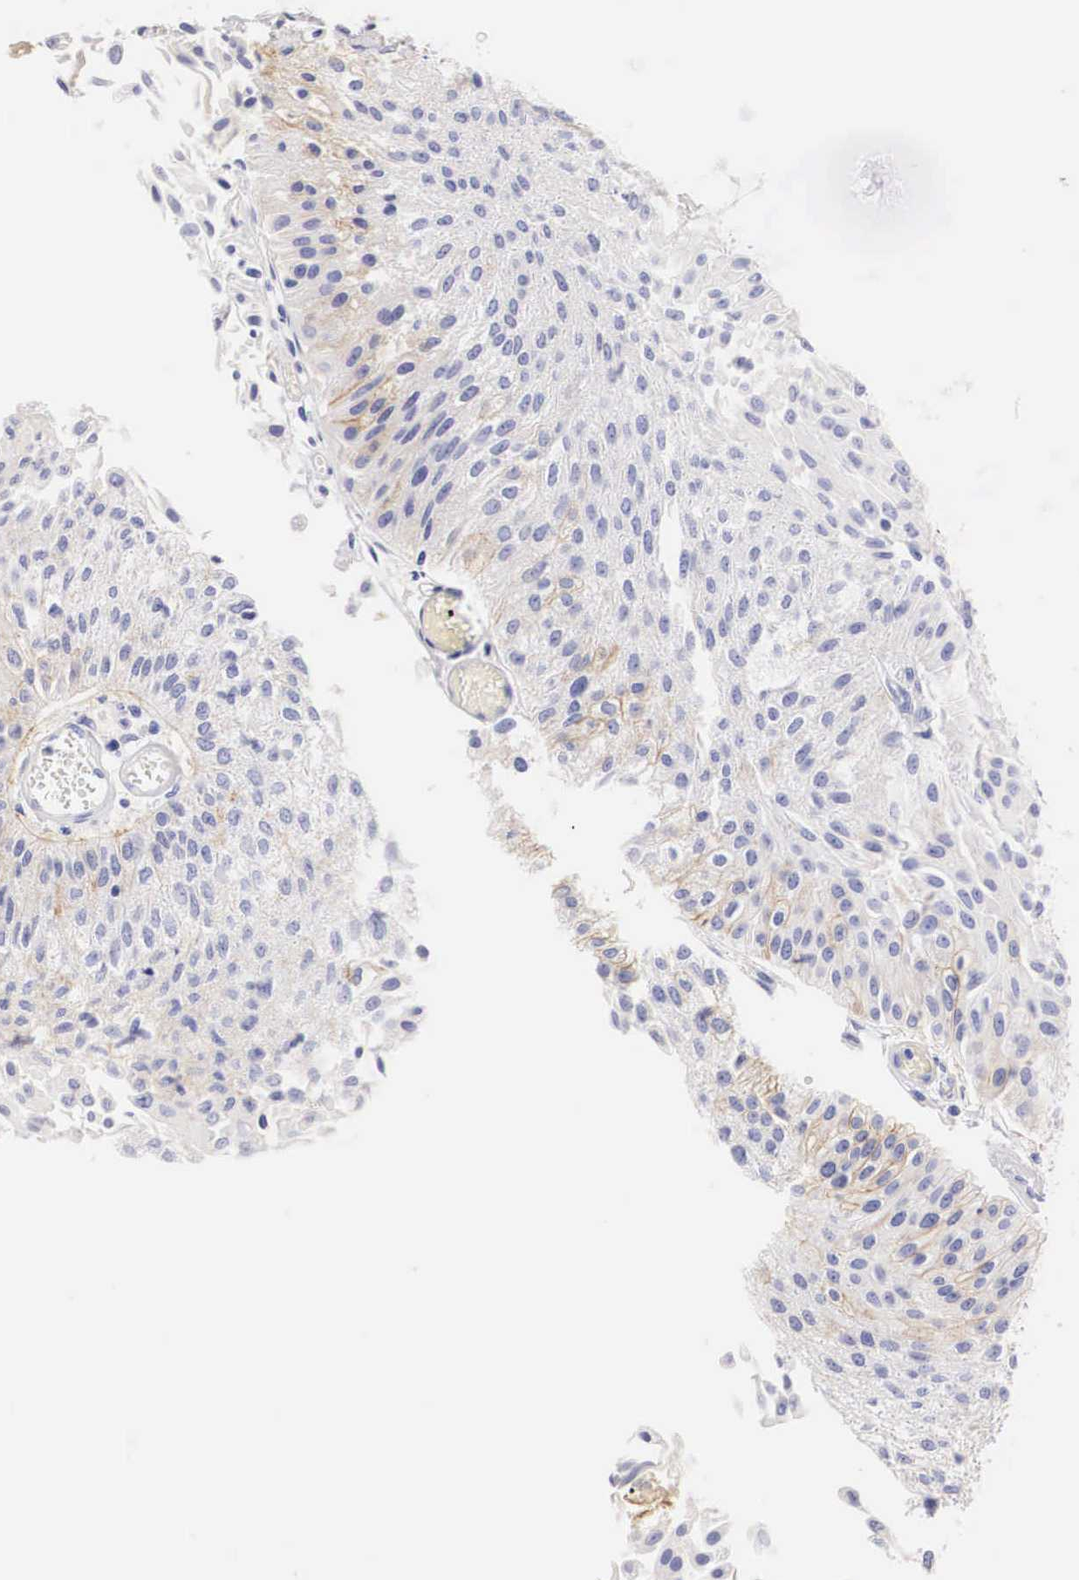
{"staining": {"intensity": "moderate", "quantity": "<25%", "location": "cytoplasmic/membranous"}, "tissue": "urothelial cancer", "cell_type": "Tumor cells", "image_type": "cancer", "snomed": [{"axis": "morphology", "description": "Urothelial carcinoma, Low grade"}, {"axis": "topography", "description": "Urinary bladder"}], "caption": "A histopathology image of human urothelial cancer stained for a protein demonstrates moderate cytoplasmic/membranous brown staining in tumor cells. (Stains: DAB in brown, nuclei in blue, Microscopy: brightfield microscopy at high magnification).", "gene": "ERBB2", "patient": {"sex": "male", "age": 86}}